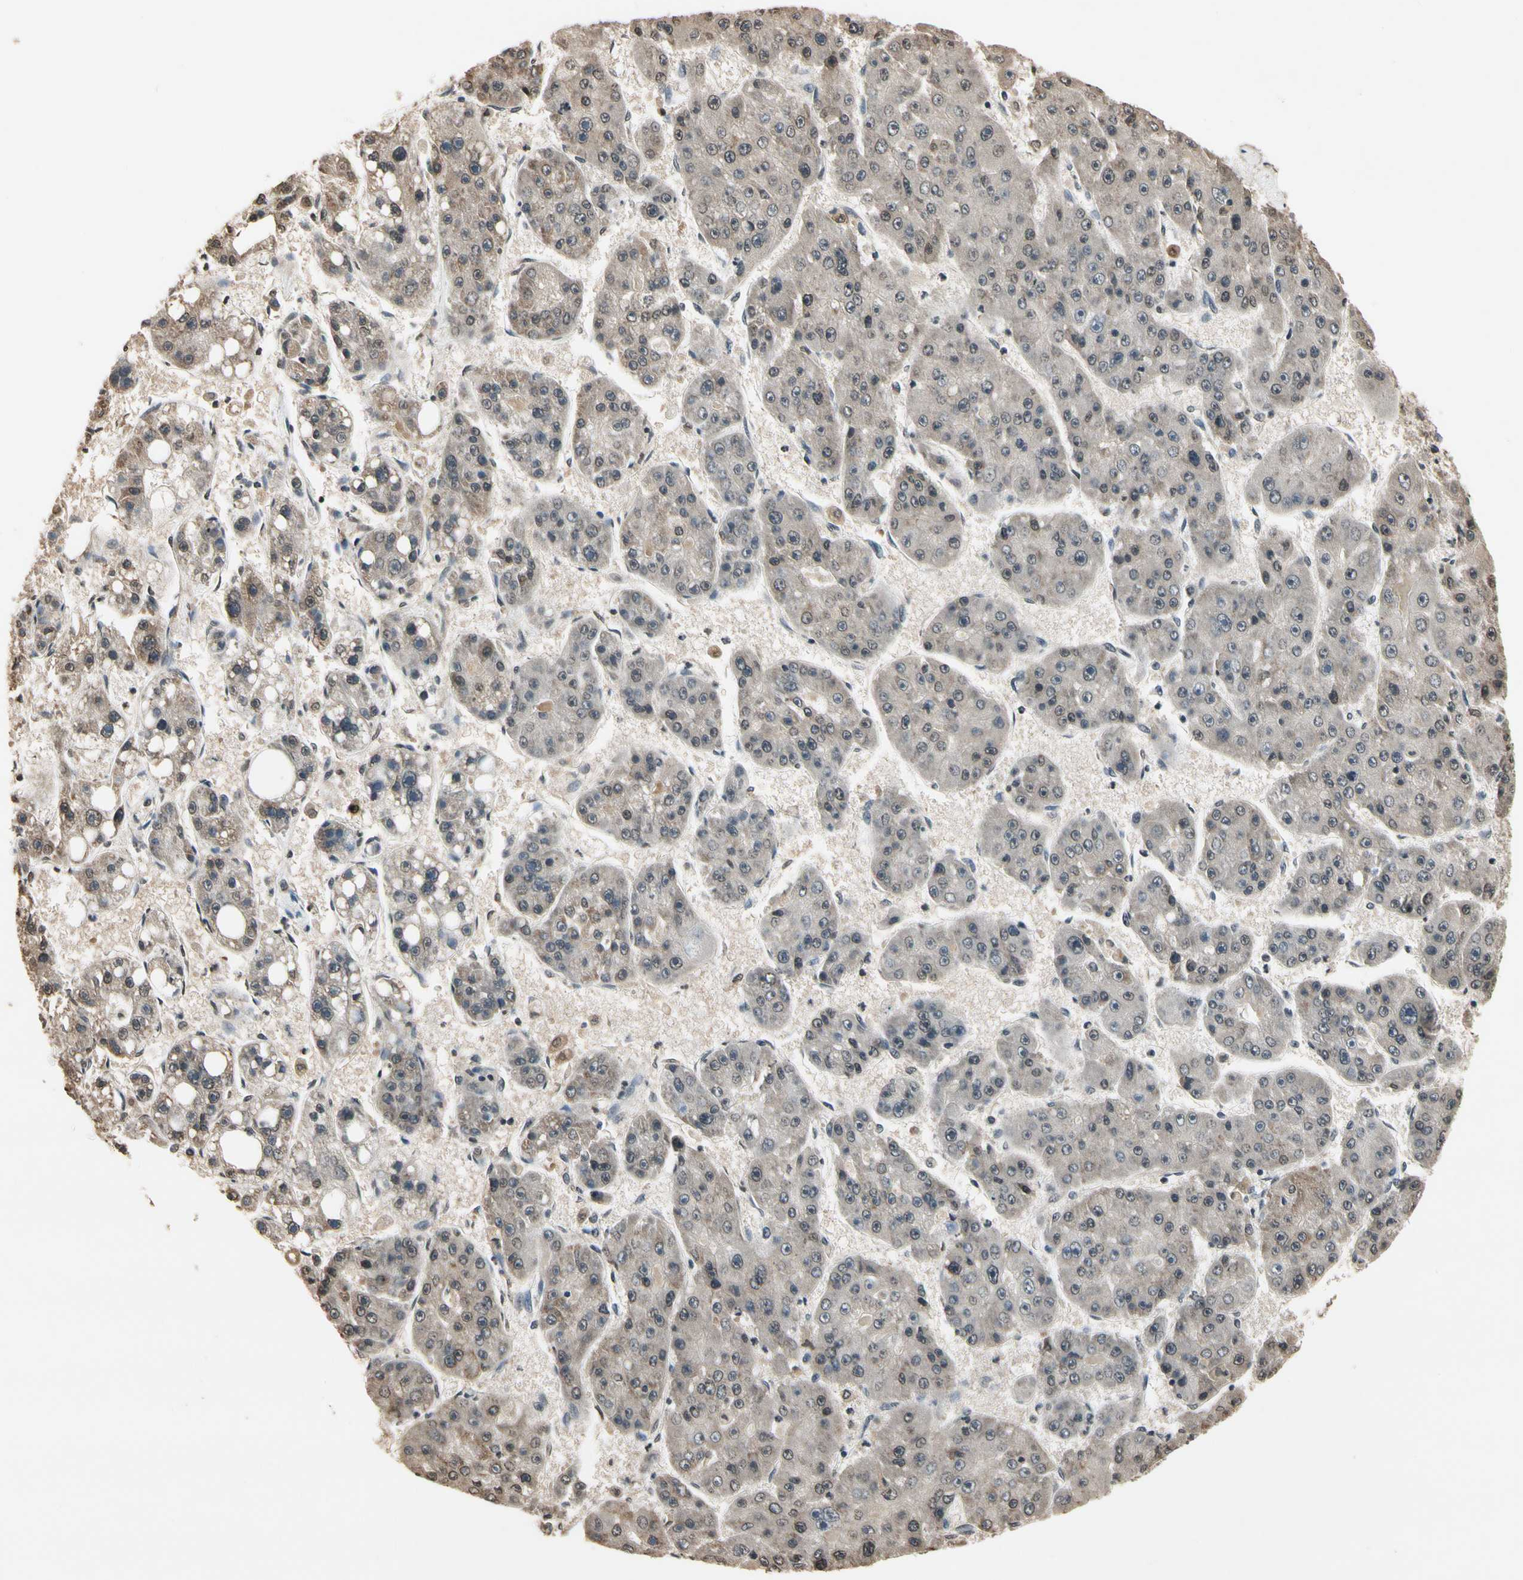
{"staining": {"intensity": "moderate", "quantity": ">75%", "location": "cytoplasmic/membranous"}, "tissue": "liver cancer", "cell_type": "Tumor cells", "image_type": "cancer", "snomed": [{"axis": "morphology", "description": "Carcinoma, Hepatocellular, NOS"}, {"axis": "topography", "description": "Liver"}], "caption": "Approximately >75% of tumor cells in liver cancer reveal moderate cytoplasmic/membranous protein positivity as visualized by brown immunohistochemical staining.", "gene": "GCLC", "patient": {"sex": "female", "age": 61}}